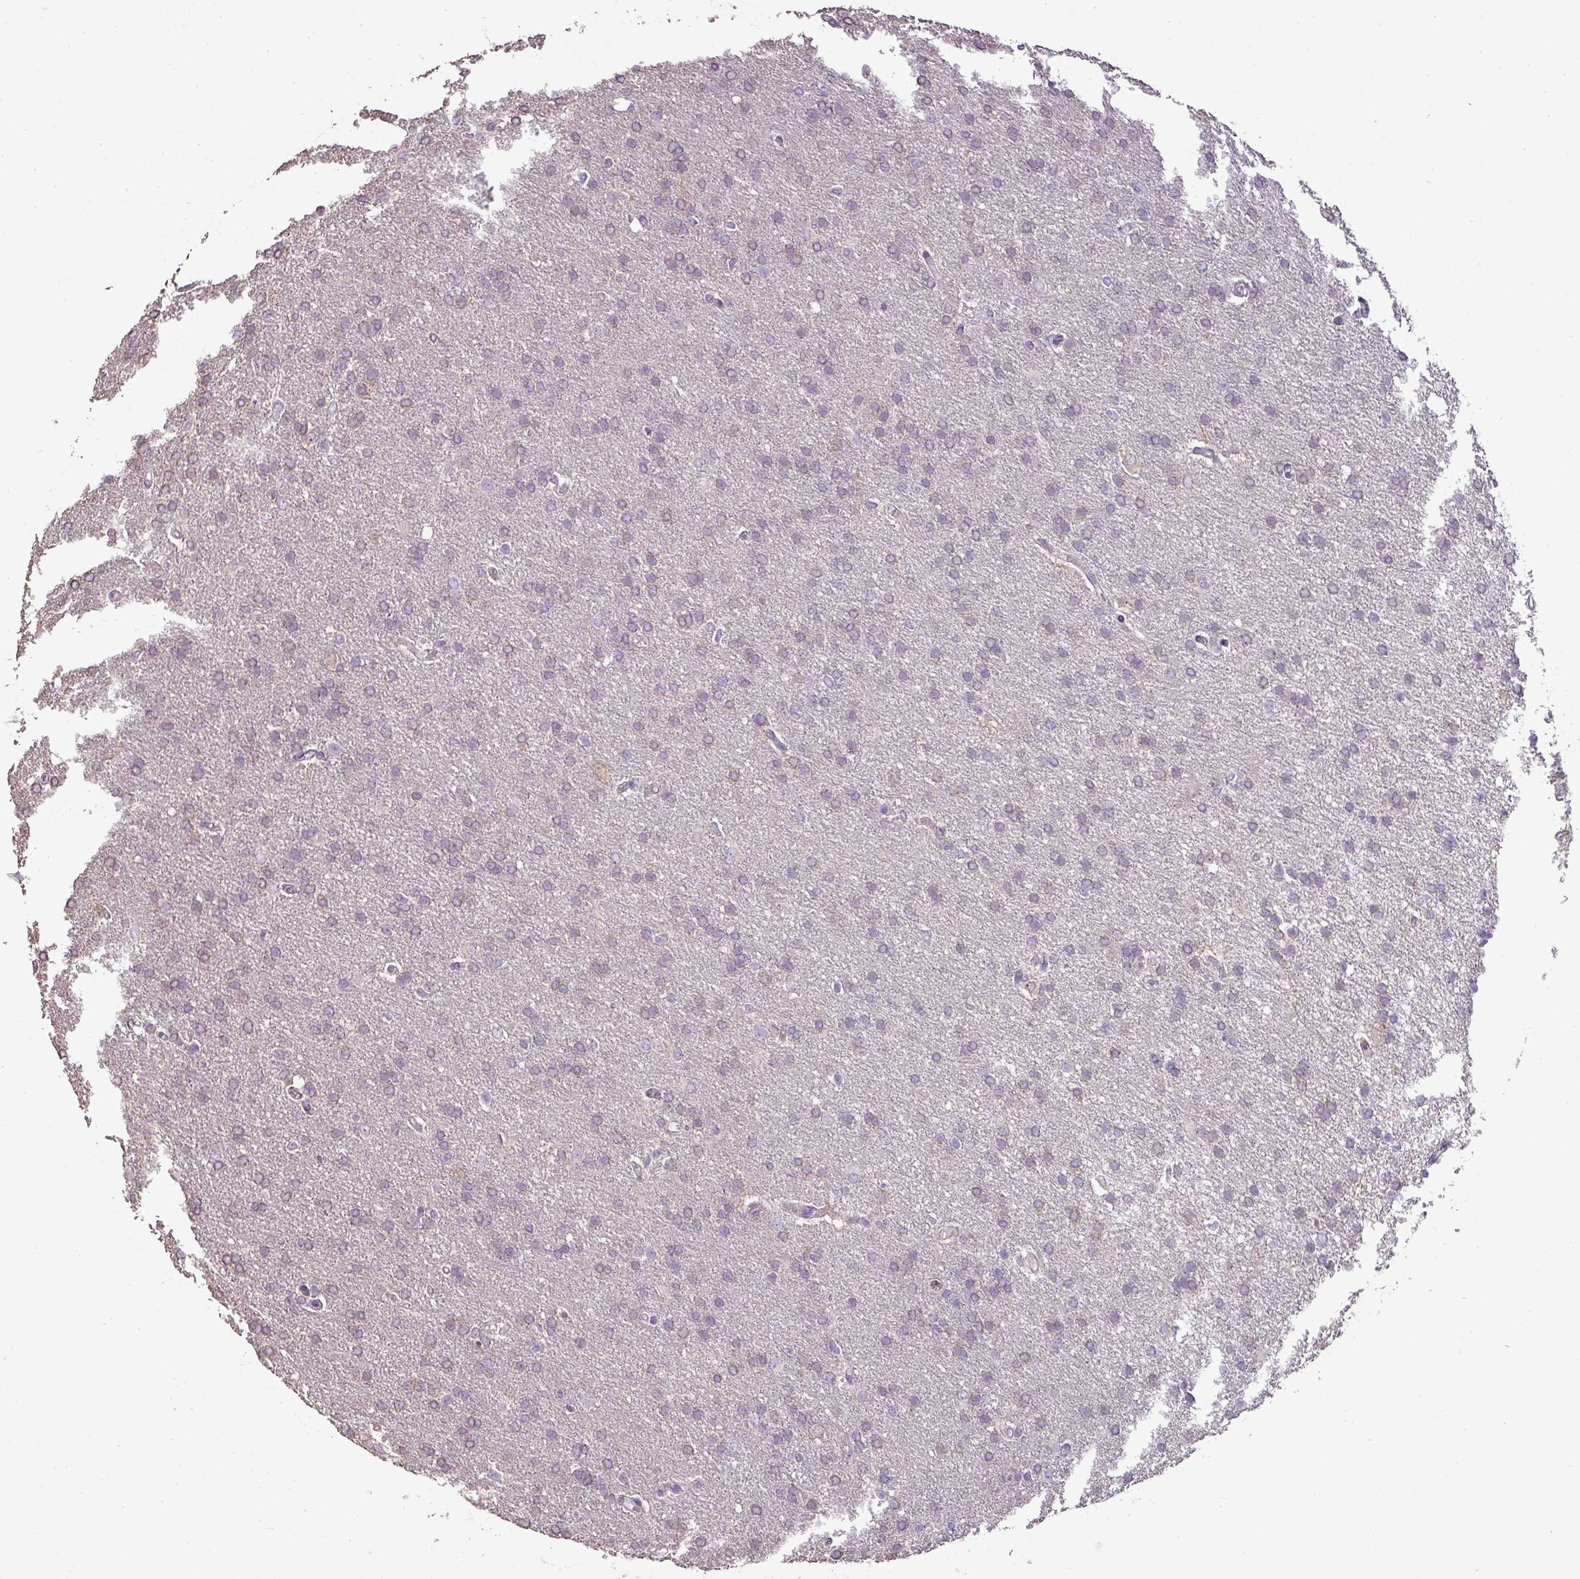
{"staining": {"intensity": "weak", "quantity": "<25%", "location": "cytoplasmic/membranous"}, "tissue": "glioma", "cell_type": "Tumor cells", "image_type": "cancer", "snomed": [{"axis": "morphology", "description": "Glioma, malignant, High grade"}, {"axis": "topography", "description": "Brain"}], "caption": "IHC of human malignant high-grade glioma demonstrates no positivity in tumor cells.", "gene": "LY9", "patient": {"sex": "male", "age": 72}}